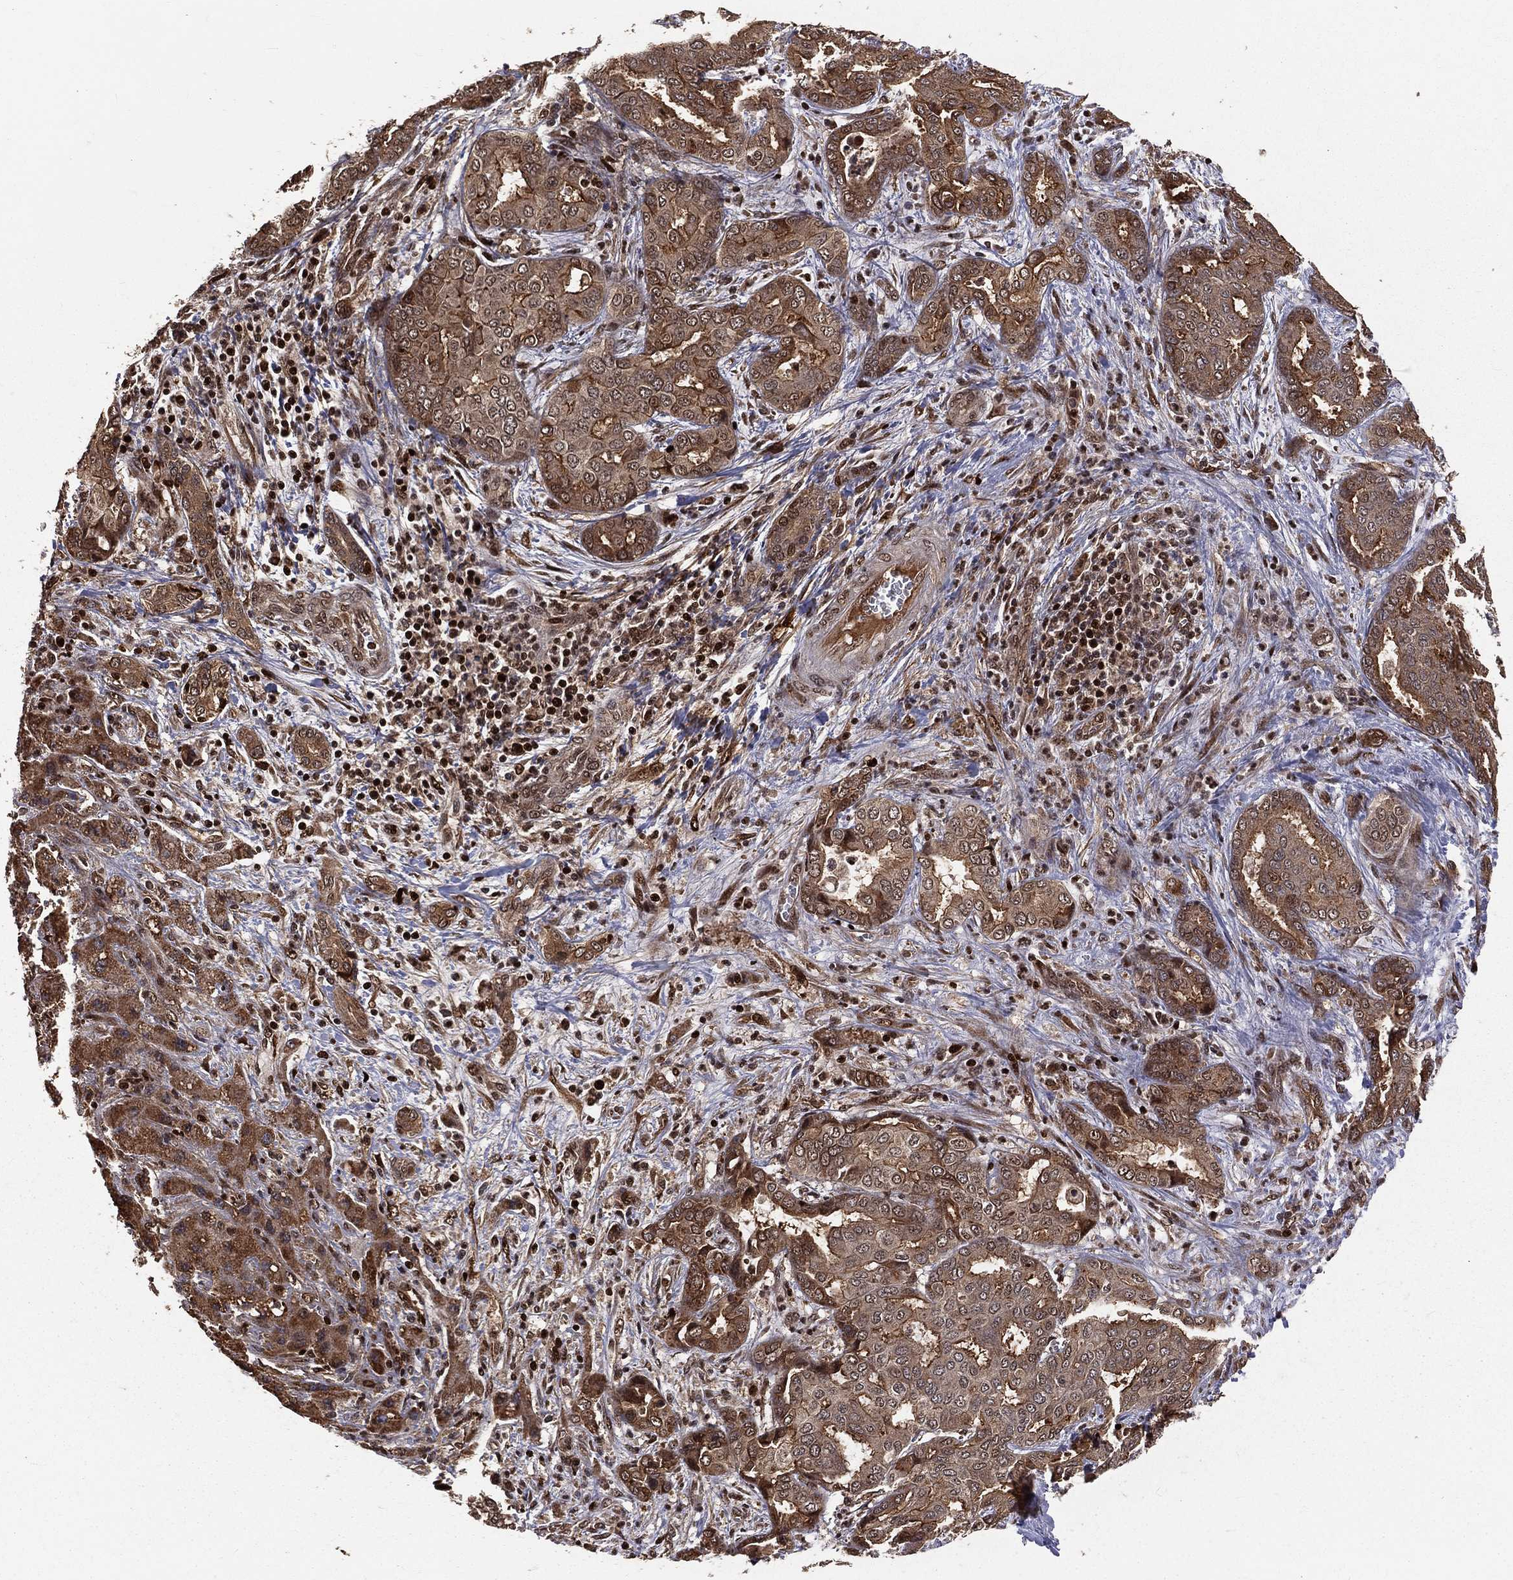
{"staining": {"intensity": "weak", "quantity": ">75%", "location": "cytoplasmic/membranous"}, "tissue": "liver cancer", "cell_type": "Tumor cells", "image_type": "cancer", "snomed": [{"axis": "morphology", "description": "Cholangiocarcinoma"}, {"axis": "topography", "description": "Liver"}], "caption": "A low amount of weak cytoplasmic/membranous expression is seen in about >75% of tumor cells in liver cancer (cholangiocarcinoma) tissue.", "gene": "MAPK1", "patient": {"sex": "female", "age": 64}}